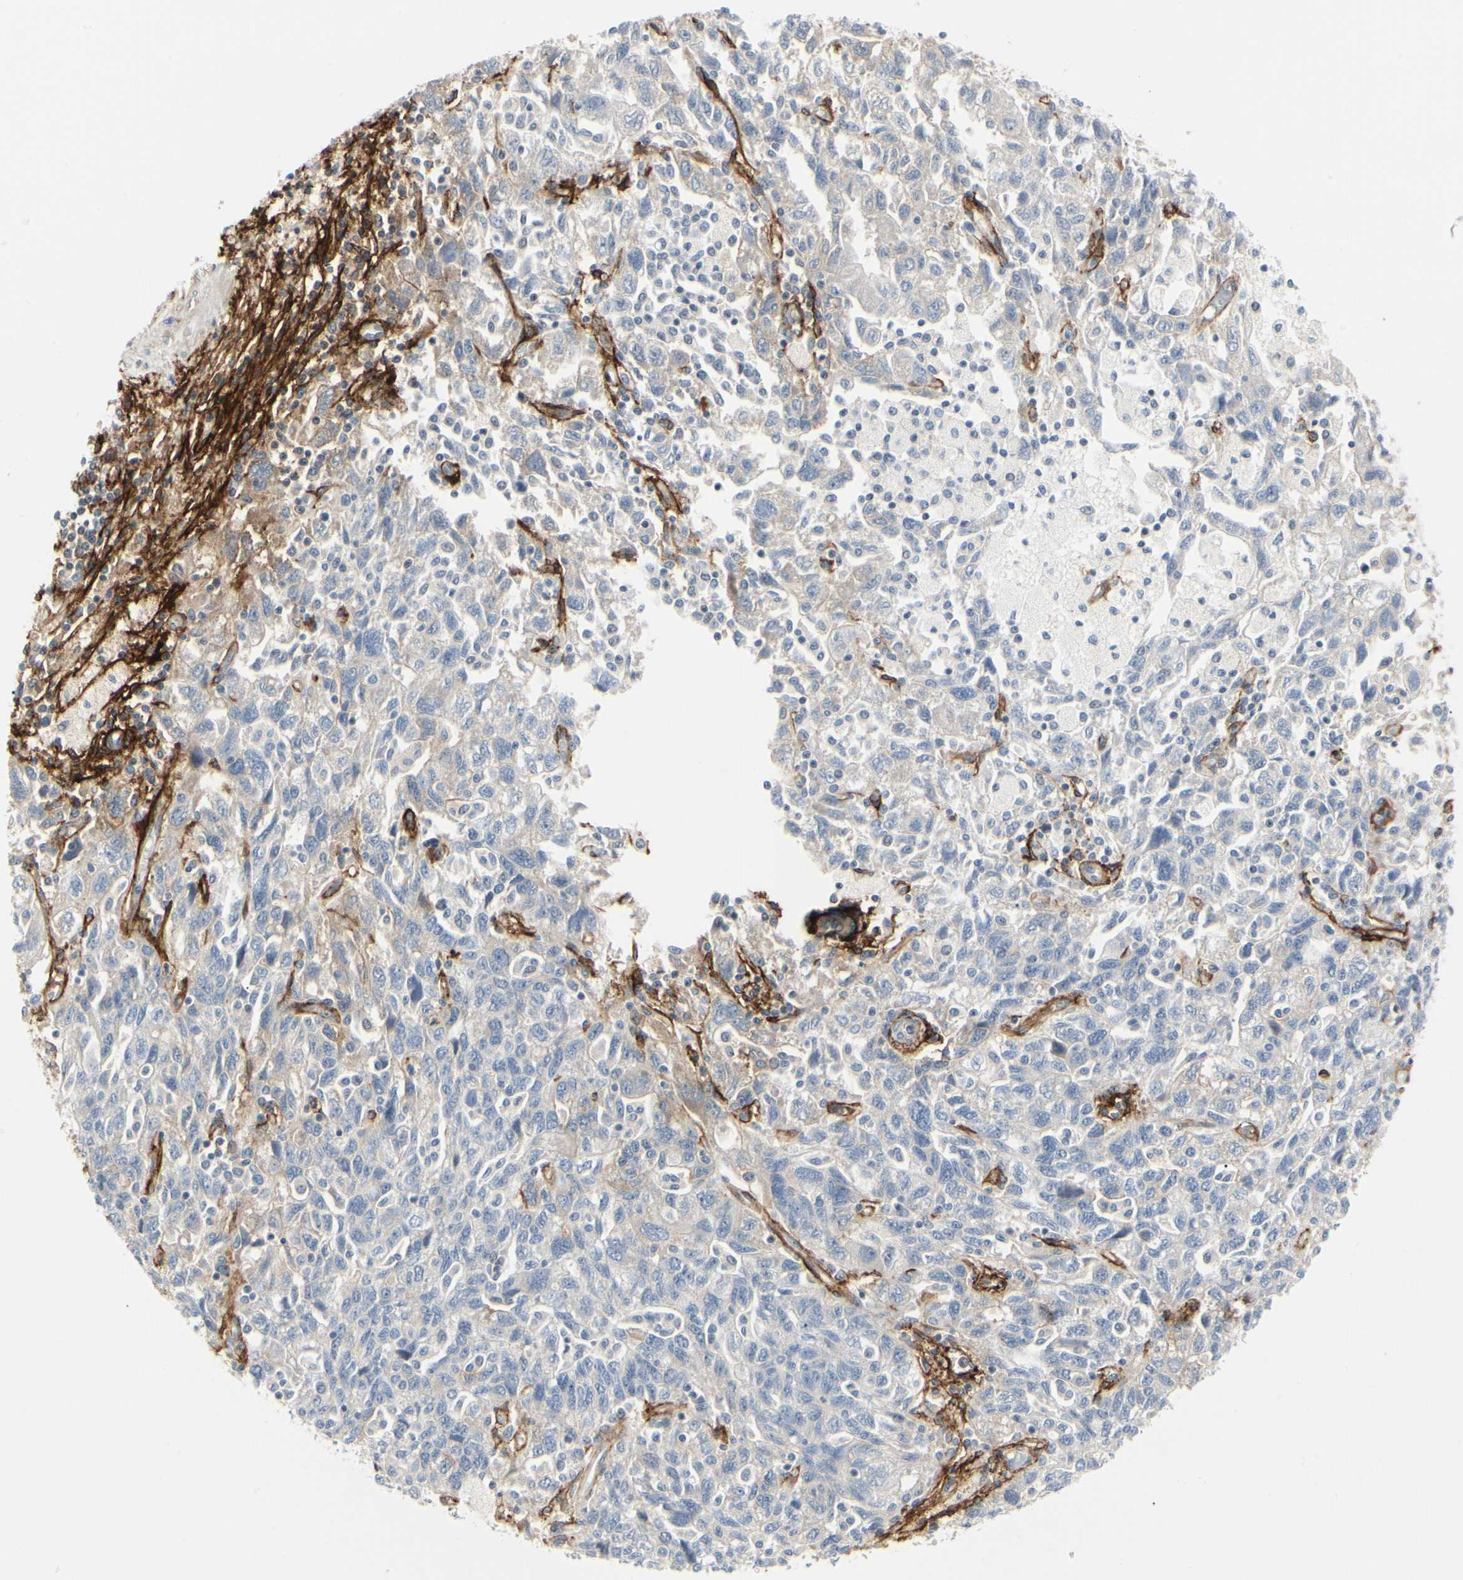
{"staining": {"intensity": "weak", "quantity": "<25%", "location": "cytoplasmic/membranous"}, "tissue": "ovarian cancer", "cell_type": "Tumor cells", "image_type": "cancer", "snomed": [{"axis": "morphology", "description": "Carcinoma, NOS"}, {"axis": "morphology", "description": "Cystadenocarcinoma, serous, NOS"}, {"axis": "topography", "description": "Ovary"}], "caption": "Immunohistochemical staining of ovarian cancer (carcinoma) exhibits no significant staining in tumor cells.", "gene": "GGT5", "patient": {"sex": "female", "age": 69}}